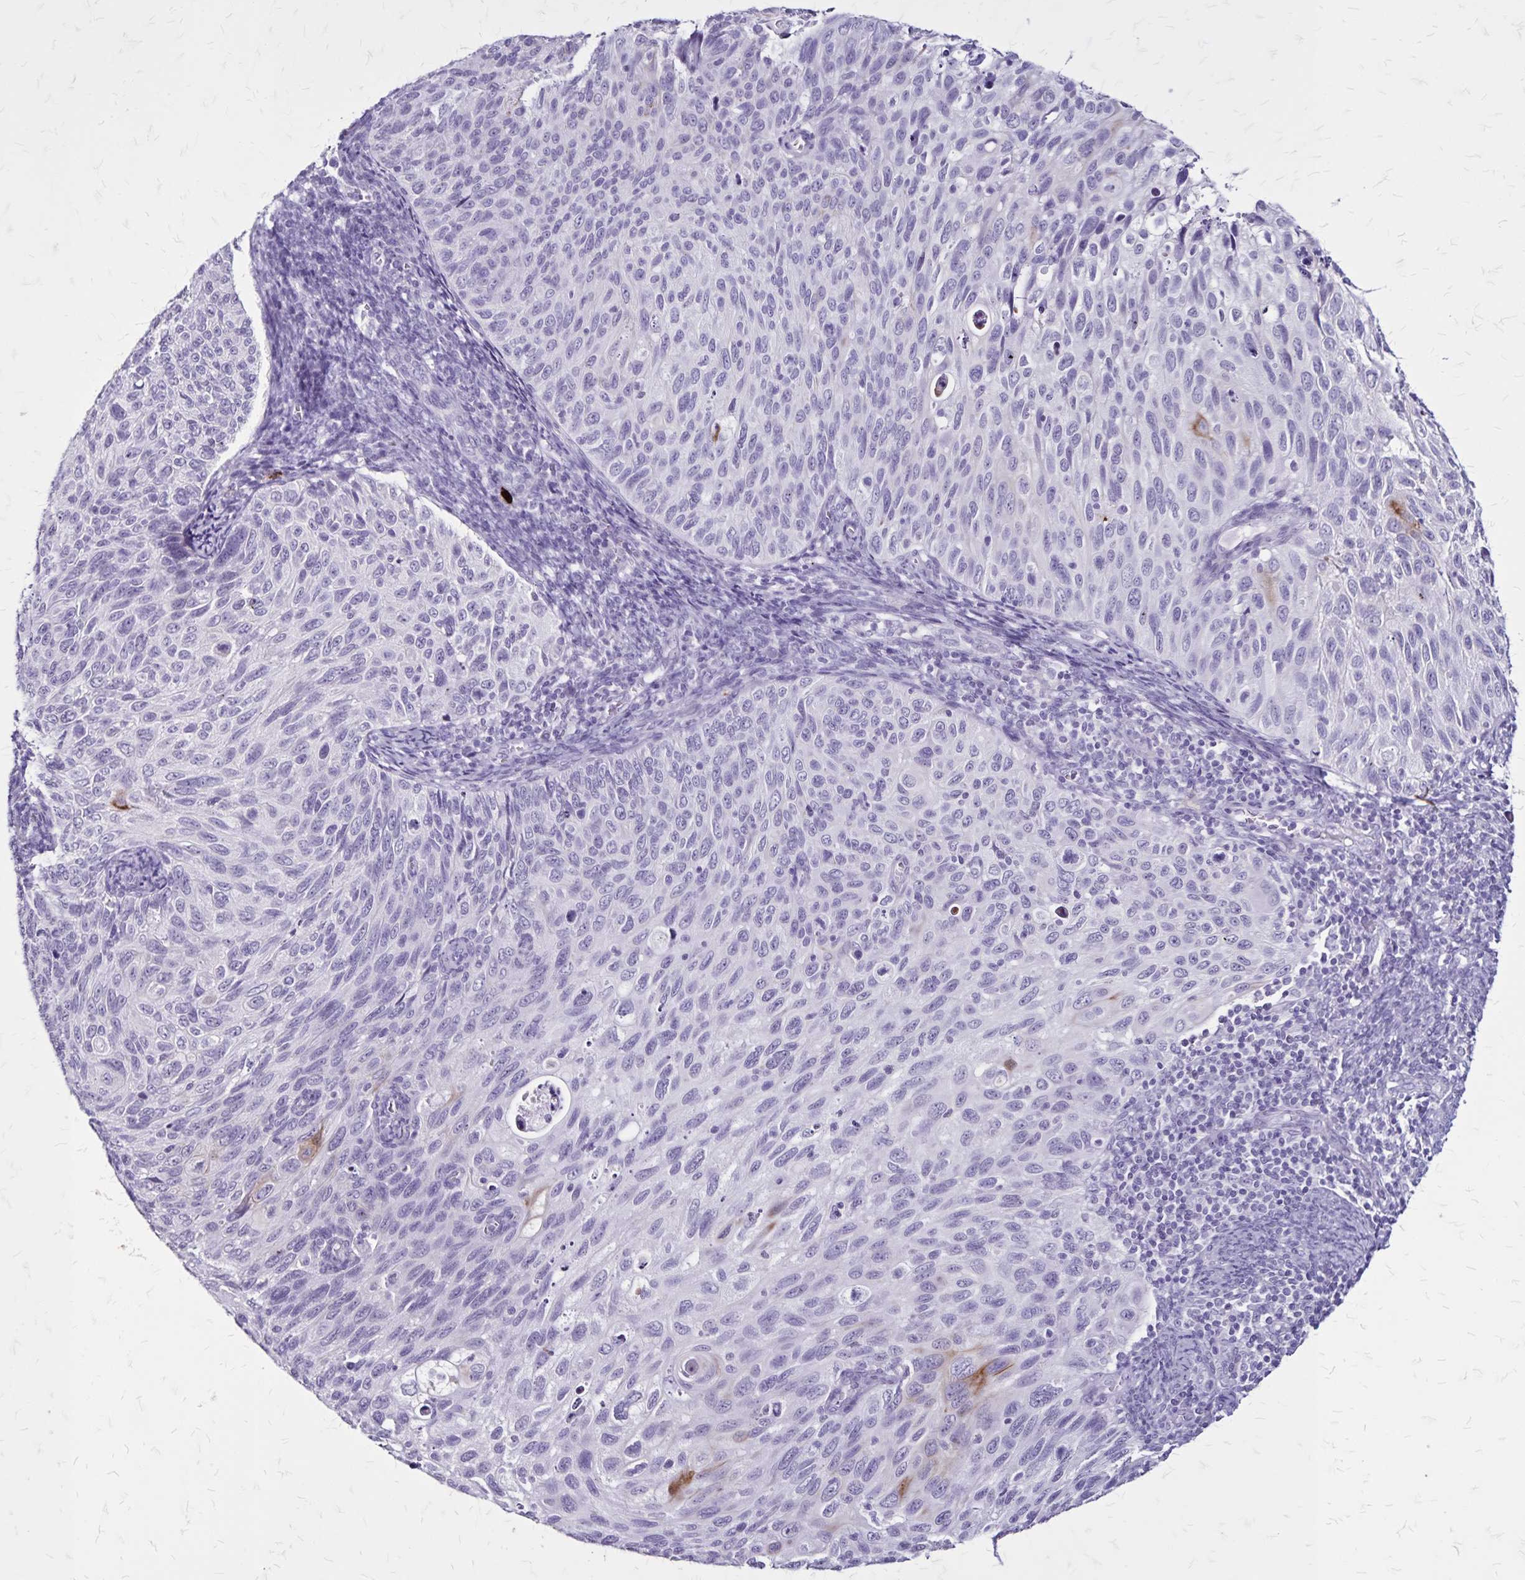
{"staining": {"intensity": "negative", "quantity": "none", "location": "none"}, "tissue": "cervical cancer", "cell_type": "Tumor cells", "image_type": "cancer", "snomed": [{"axis": "morphology", "description": "Squamous cell carcinoma, NOS"}, {"axis": "topography", "description": "Cervix"}], "caption": "This is a image of IHC staining of cervical cancer, which shows no staining in tumor cells. (Brightfield microscopy of DAB immunohistochemistry (IHC) at high magnification).", "gene": "KRT2", "patient": {"sex": "female", "age": 70}}